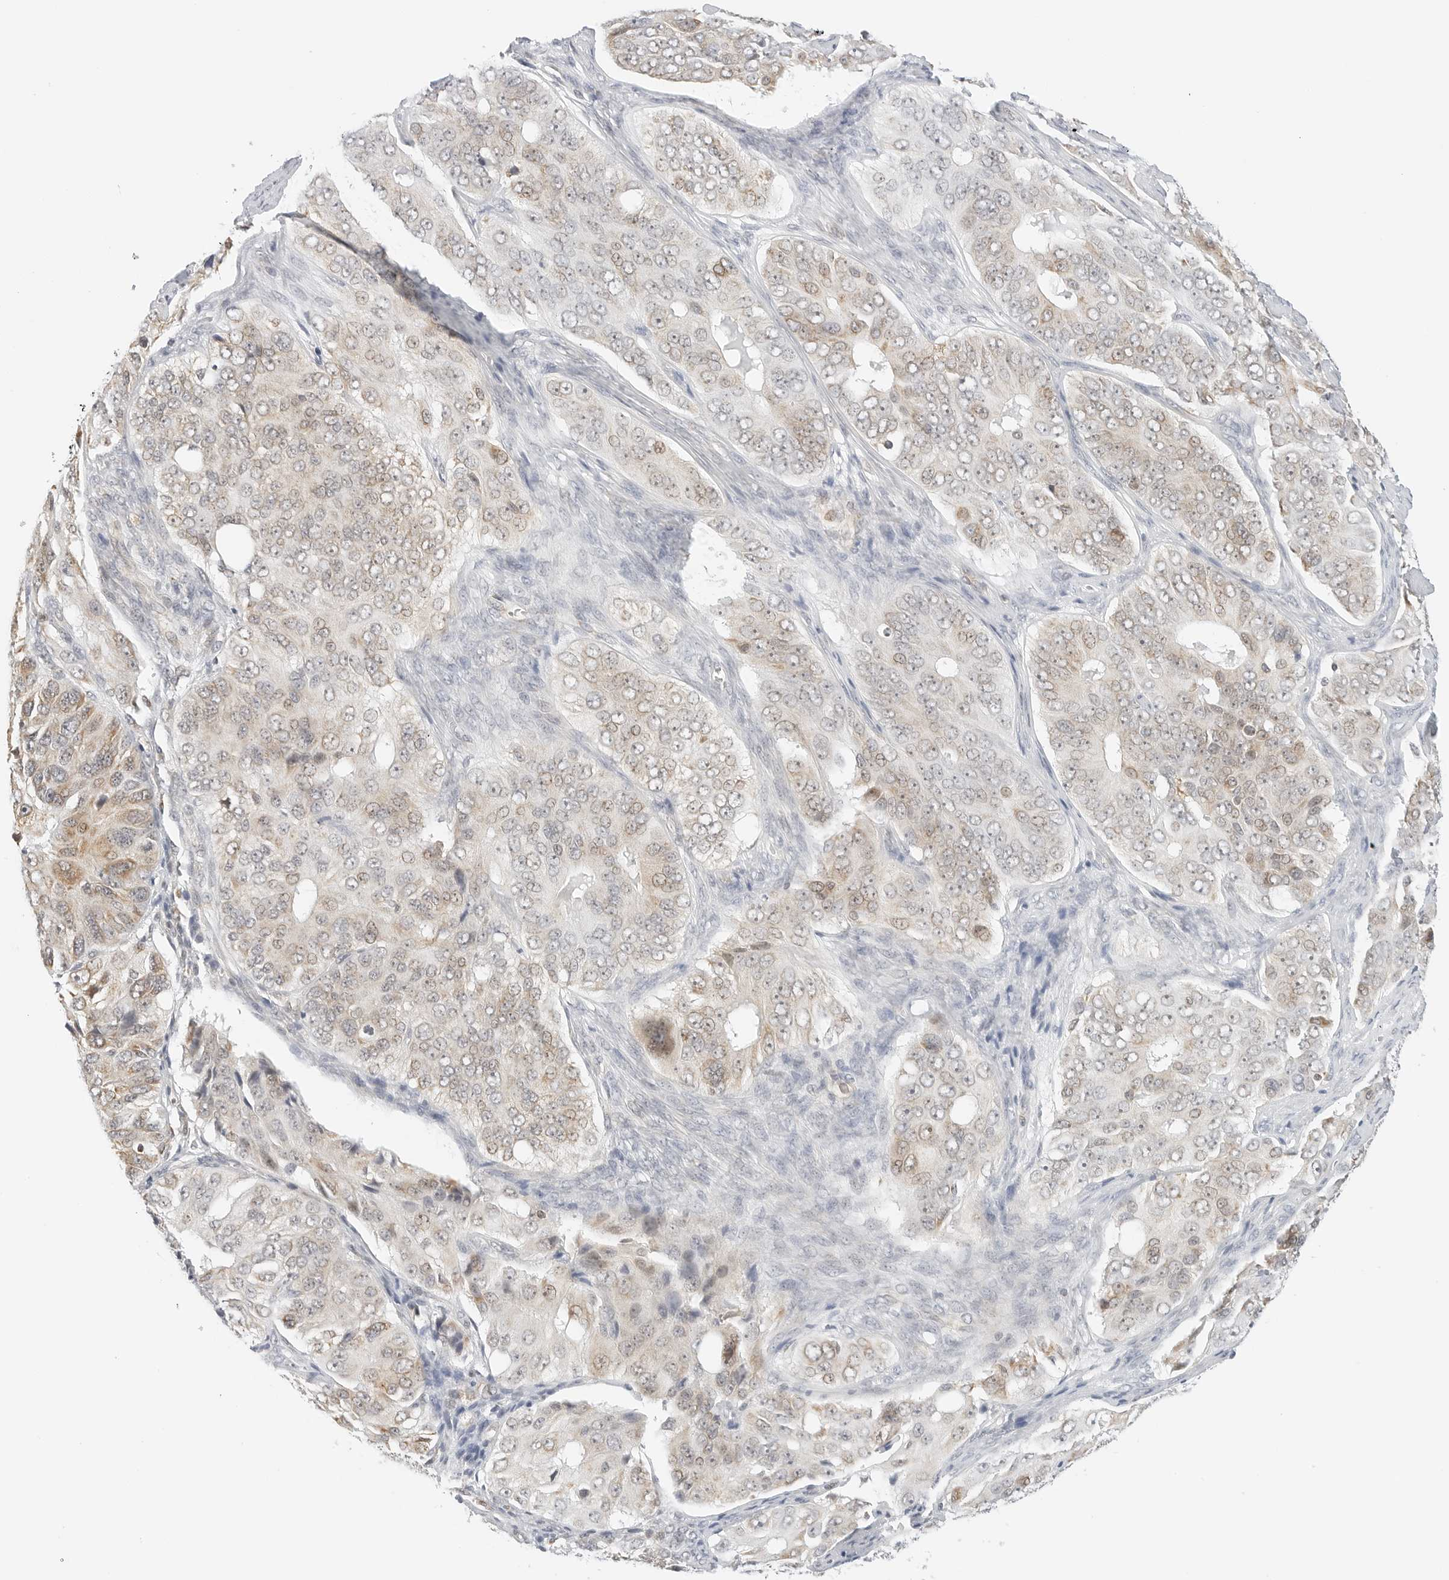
{"staining": {"intensity": "weak", "quantity": ">75%", "location": "cytoplasmic/membranous,nuclear"}, "tissue": "ovarian cancer", "cell_type": "Tumor cells", "image_type": "cancer", "snomed": [{"axis": "morphology", "description": "Carcinoma, endometroid"}, {"axis": "topography", "description": "Ovary"}], "caption": "Immunohistochemical staining of ovarian endometroid carcinoma shows weak cytoplasmic/membranous and nuclear protein positivity in approximately >75% of tumor cells. (Stains: DAB (3,3'-diaminobenzidine) in brown, nuclei in blue, Microscopy: brightfield microscopy at high magnification).", "gene": "GORAB", "patient": {"sex": "female", "age": 51}}